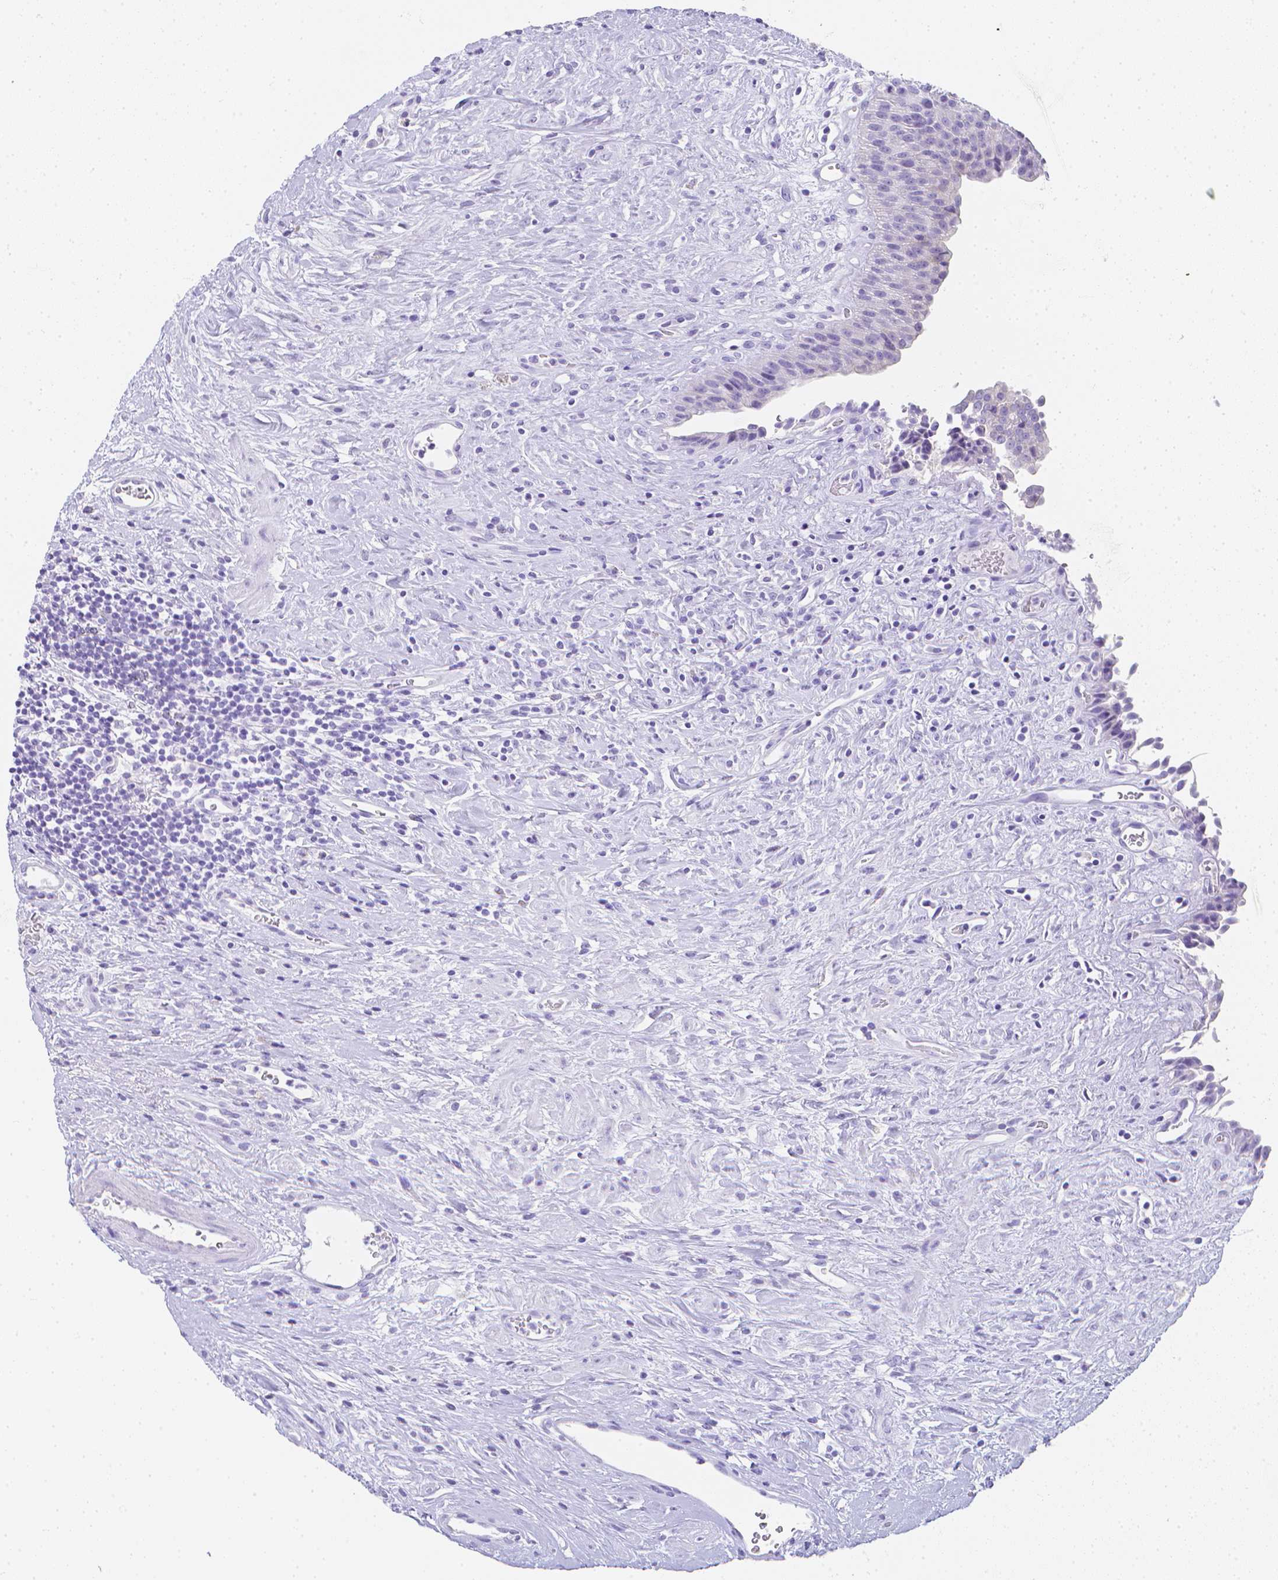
{"staining": {"intensity": "weak", "quantity": "<25%", "location": "cytoplasmic/membranous"}, "tissue": "urinary bladder", "cell_type": "Urothelial cells", "image_type": "normal", "snomed": [{"axis": "morphology", "description": "Normal tissue, NOS"}, {"axis": "topography", "description": "Urinary bladder"}], "caption": "Micrograph shows no significant protein positivity in urothelial cells of unremarkable urinary bladder. (DAB IHC with hematoxylin counter stain).", "gene": "LGALS4", "patient": {"sex": "female", "age": 56}}